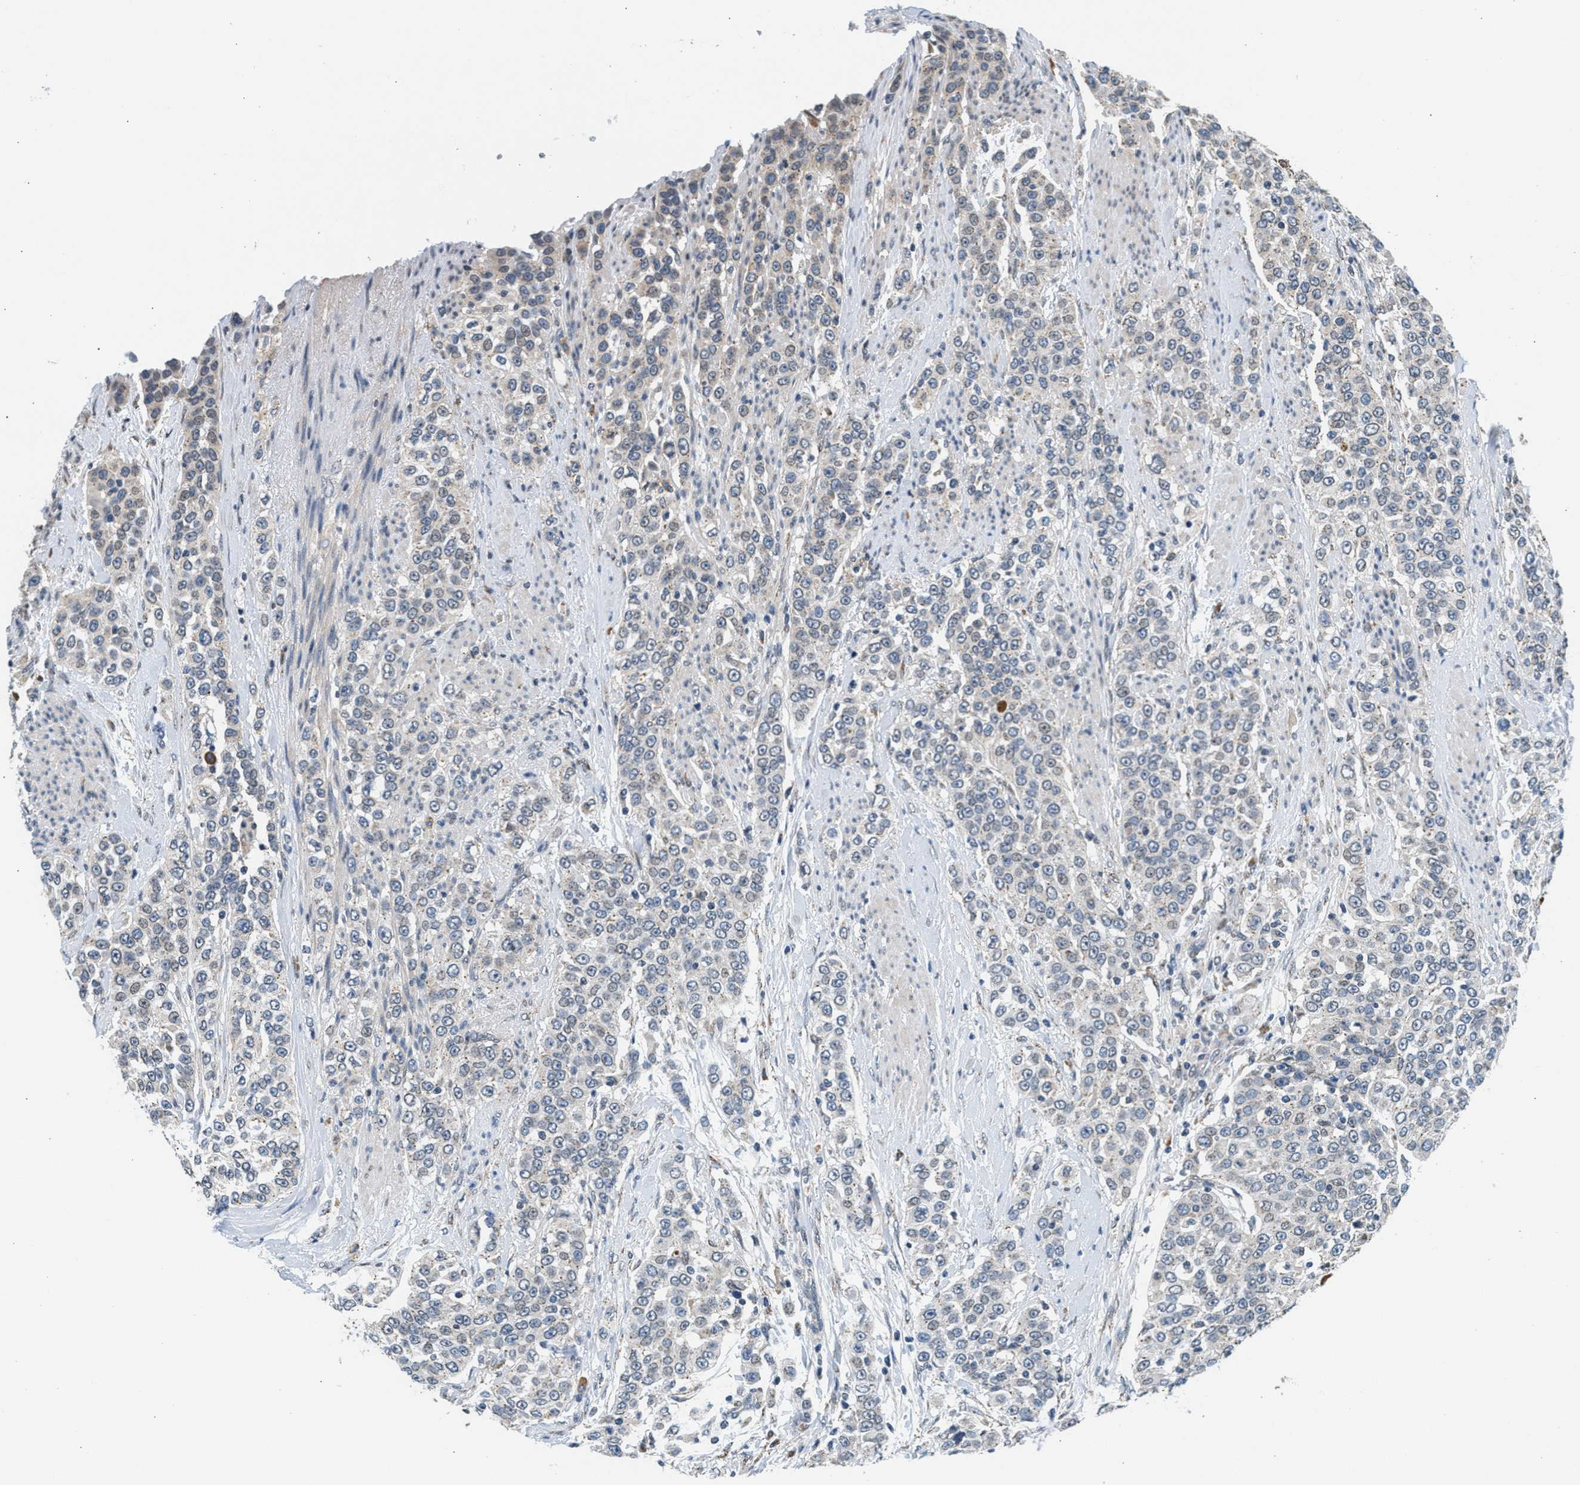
{"staining": {"intensity": "negative", "quantity": "none", "location": "none"}, "tissue": "urothelial cancer", "cell_type": "Tumor cells", "image_type": "cancer", "snomed": [{"axis": "morphology", "description": "Urothelial carcinoma, High grade"}, {"axis": "topography", "description": "Urinary bladder"}], "caption": "Immunohistochemistry micrograph of human urothelial carcinoma (high-grade) stained for a protein (brown), which demonstrates no staining in tumor cells.", "gene": "KCNMB2", "patient": {"sex": "female", "age": 80}}